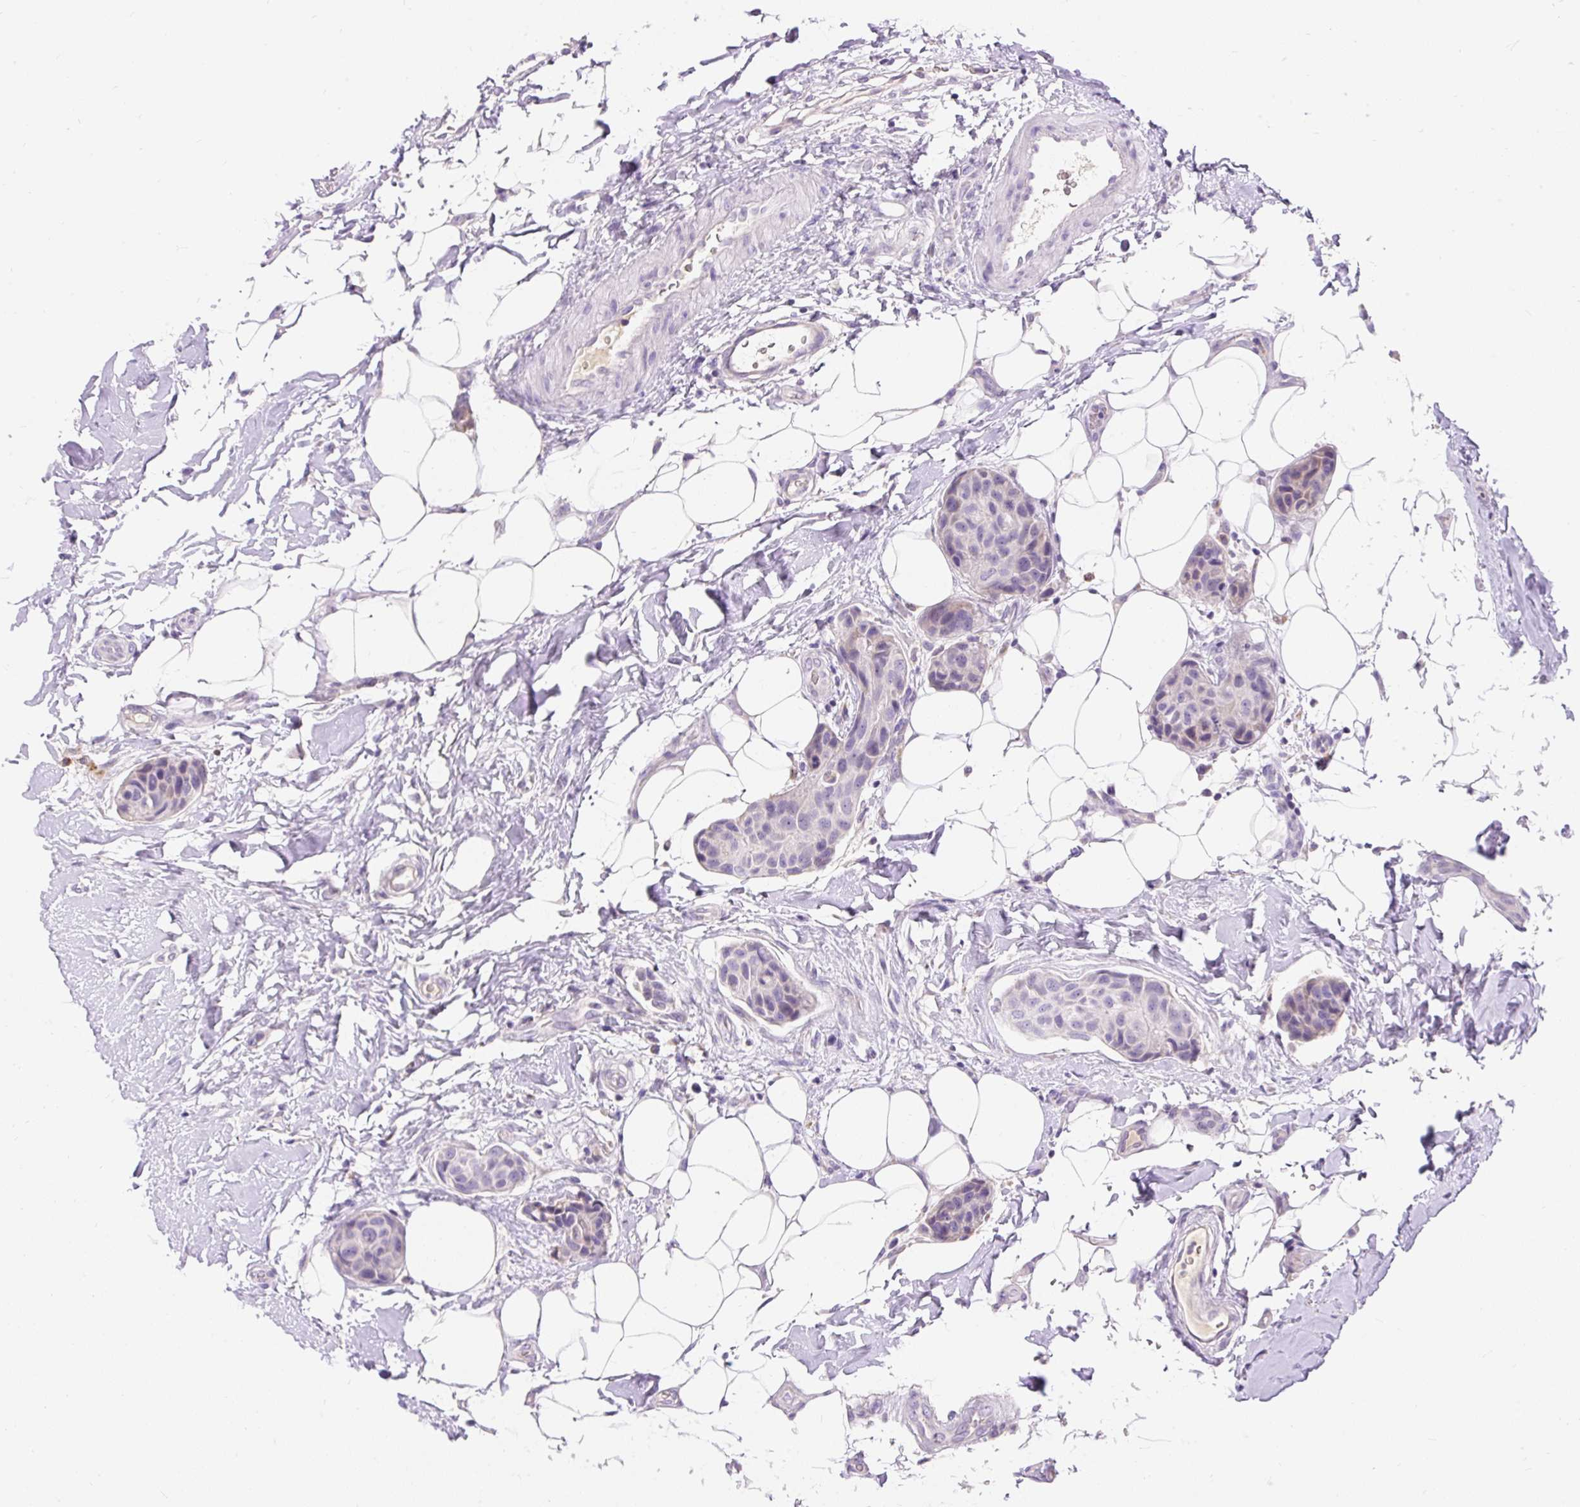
{"staining": {"intensity": "negative", "quantity": "none", "location": "none"}, "tissue": "breast cancer", "cell_type": "Tumor cells", "image_type": "cancer", "snomed": [{"axis": "morphology", "description": "Duct carcinoma"}, {"axis": "topography", "description": "Breast"}, {"axis": "topography", "description": "Lymph node"}], "caption": "Tumor cells are negative for protein expression in human breast cancer.", "gene": "TMEM150C", "patient": {"sex": "female", "age": 80}}